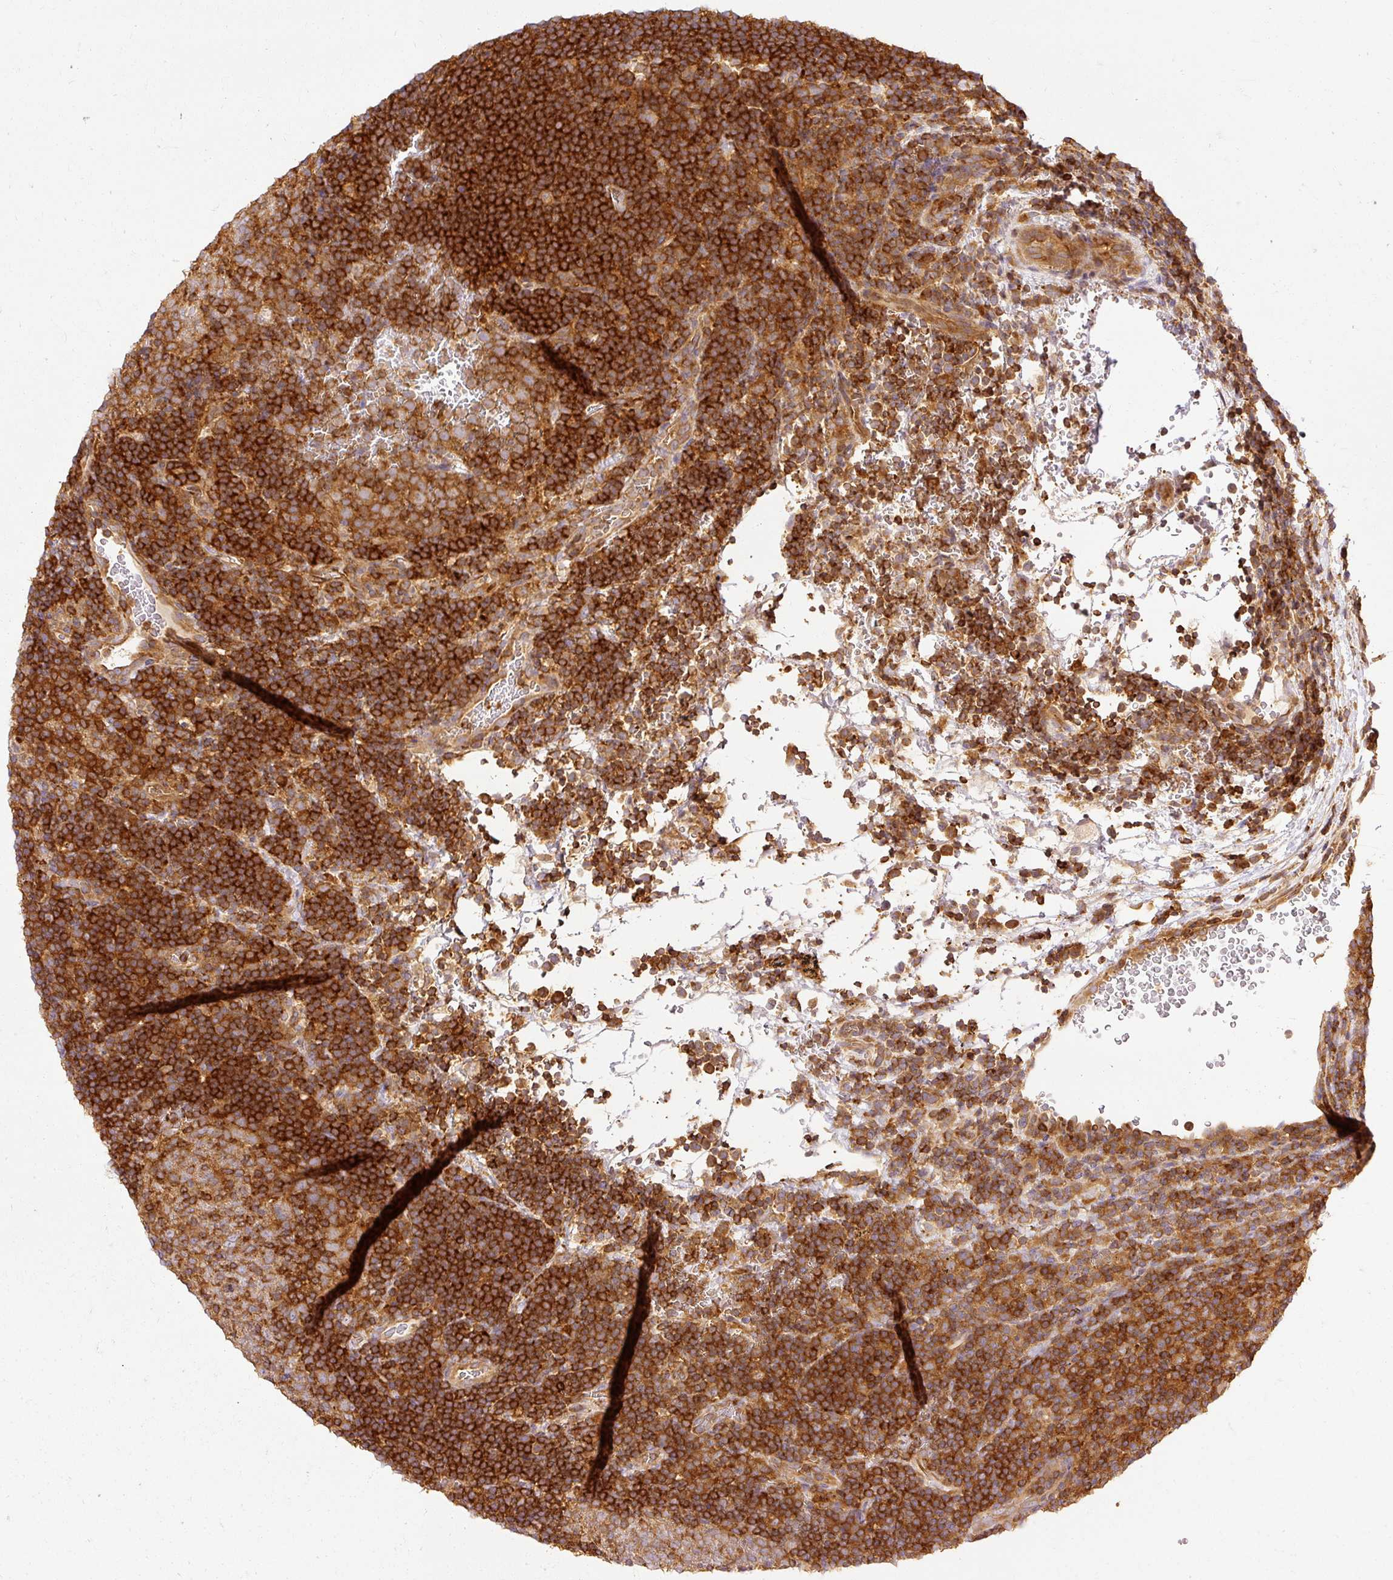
{"staining": {"intensity": "moderate", "quantity": ">75%", "location": "cytoplasmic/membranous"}, "tissue": "lymphoma", "cell_type": "Tumor cells", "image_type": "cancer", "snomed": [{"axis": "morphology", "description": "Hodgkin's disease, NOS"}, {"axis": "topography", "description": "Lymph node"}], "caption": "This histopathology image reveals immunohistochemistry staining of lymphoma, with medium moderate cytoplasmic/membranous expression in about >75% of tumor cells.", "gene": "ARMH3", "patient": {"sex": "female", "age": 57}}